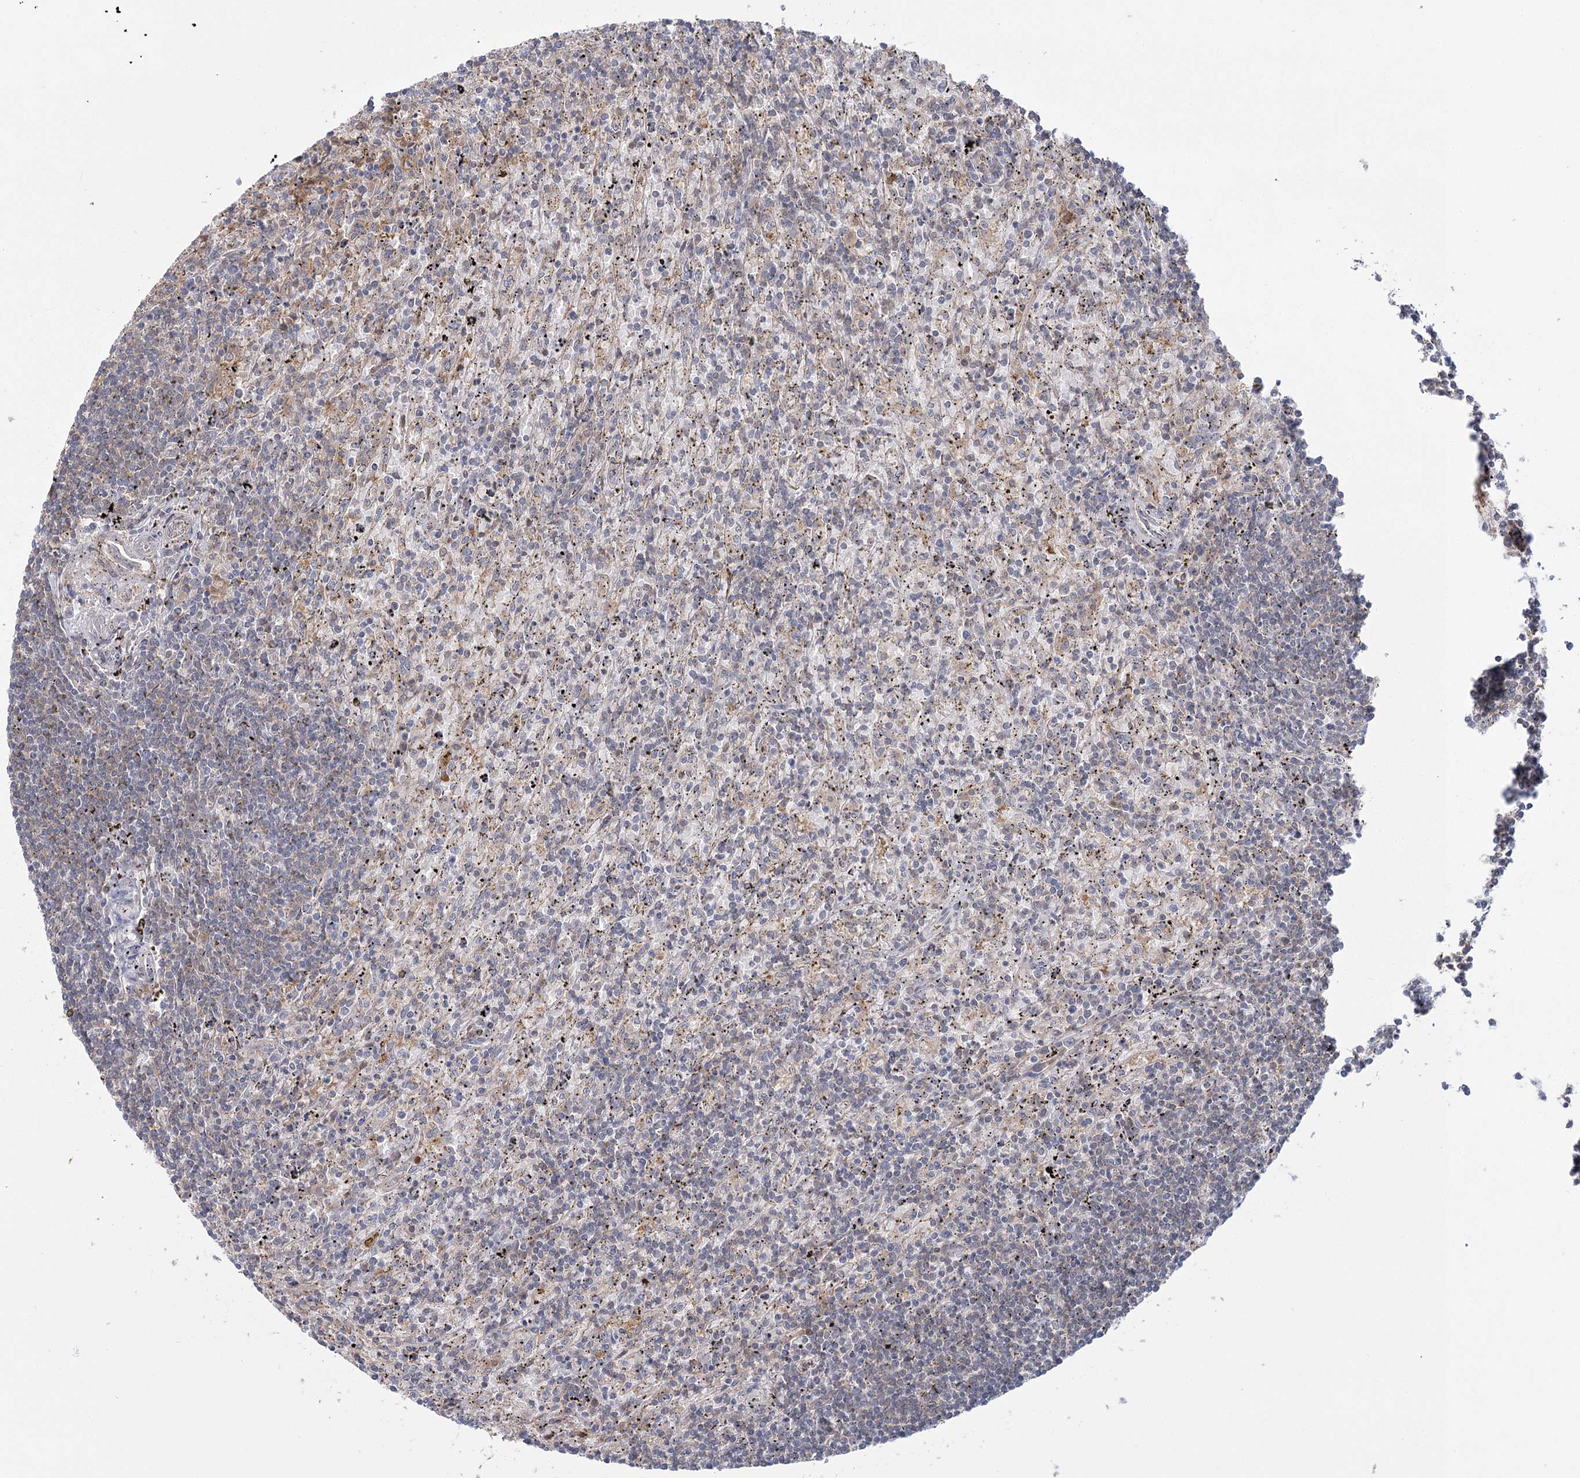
{"staining": {"intensity": "weak", "quantity": "25%-75%", "location": "cytoplasmic/membranous"}, "tissue": "lymphoma", "cell_type": "Tumor cells", "image_type": "cancer", "snomed": [{"axis": "morphology", "description": "Malignant lymphoma, non-Hodgkin's type, Low grade"}, {"axis": "topography", "description": "Spleen"}], "caption": "Immunohistochemistry (IHC) micrograph of neoplastic tissue: lymphoma stained using IHC exhibits low levels of weak protein expression localized specifically in the cytoplasmic/membranous of tumor cells, appearing as a cytoplasmic/membranous brown color.", "gene": "USP11", "patient": {"sex": "male", "age": 76}}